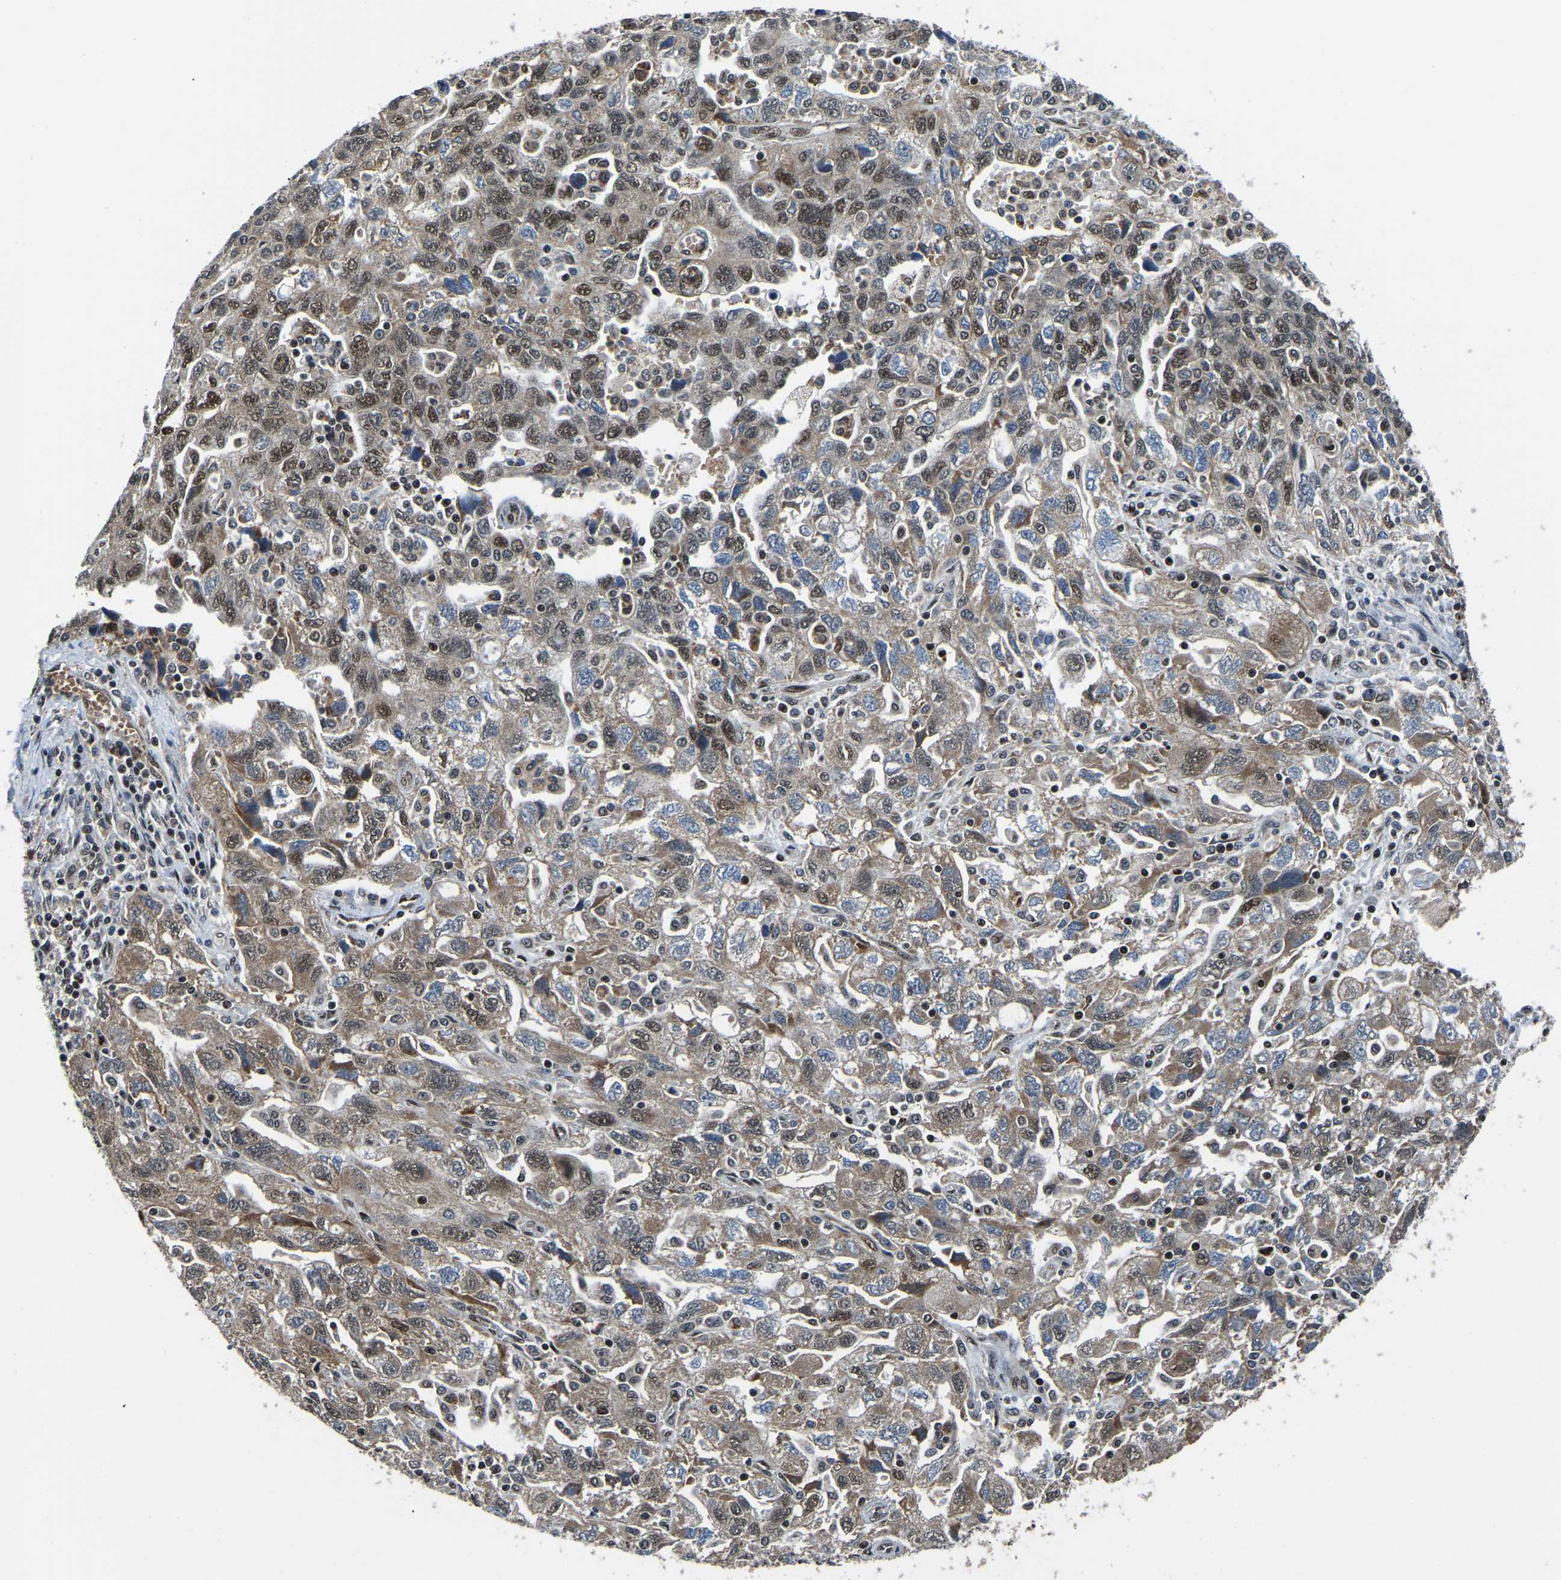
{"staining": {"intensity": "weak", "quantity": ">75%", "location": "cytoplasmic/membranous,nuclear"}, "tissue": "ovarian cancer", "cell_type": "Tumor cells", "image_type": "cancer", "snomed": [{"axis": "morphology", "description": "Carcinoma, NOS"}, {"axis": "morphology", "description": "Cystadenocarcinoma, serous, NOS"}, {"axis": "topography", "description": "Ovary"}], "caption": "IHC (DAB (3,3'-diaminobenzidine)) staining of carcinoma (ovarian) exhibits weak cytoplasmic/membranous and nuclear protein staining in about >75% of tumor cells.", "gene": "DFFA", "patient": {"sex": "female", "age": 69}}